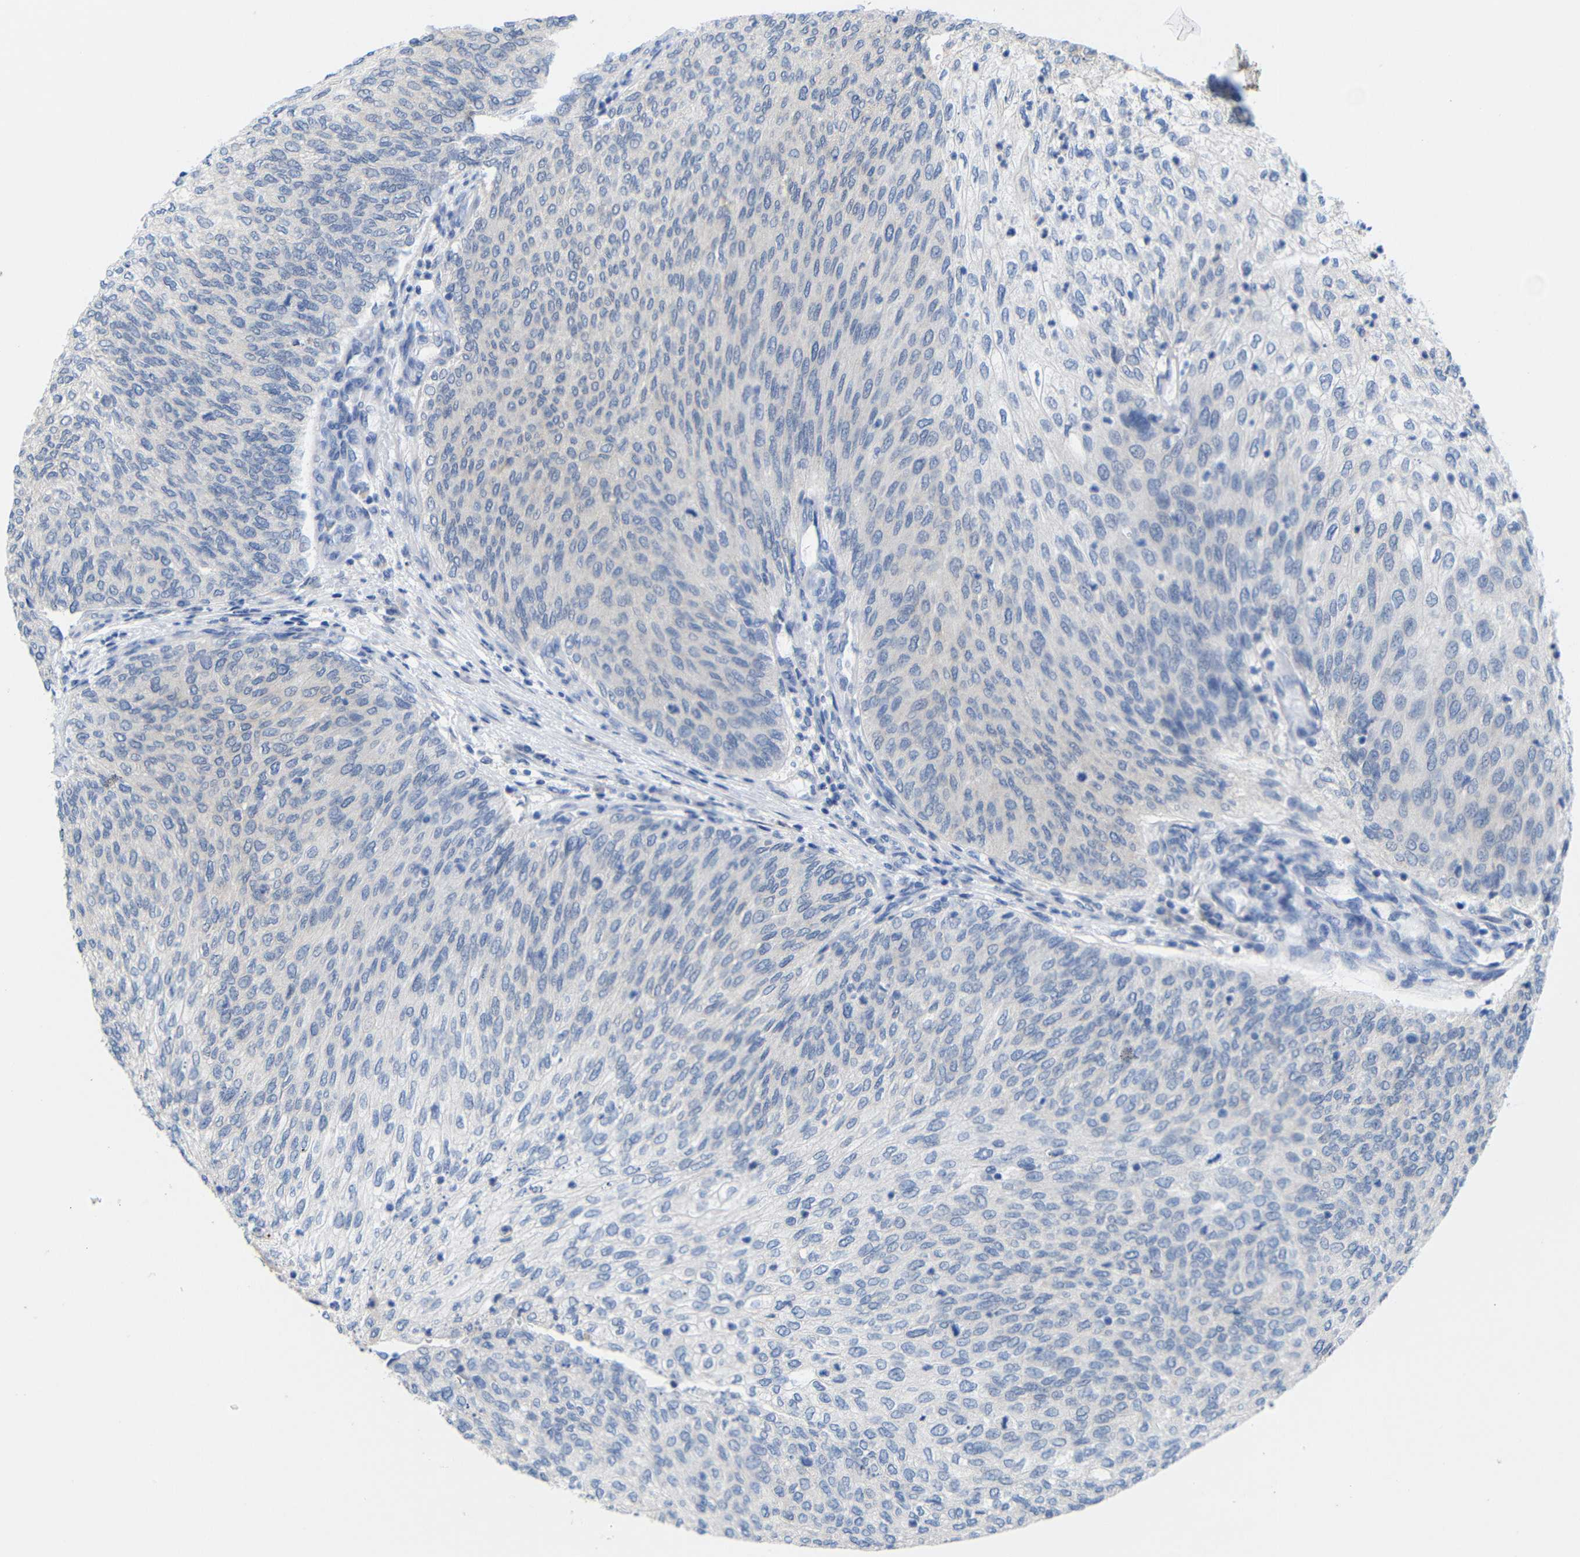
{"staining": {"intensity": "negative", "quantity": "none", "location": "none"}, "tissue": "urothelial cancer", "cell_type": "Tumor cells", "image_type": "cancer", "snomed": [{"axis": "morphology", "description": "Urothelial carcinoma, Low grade"}, {"axis": "topography", "description": "Urinary bladder"}], "caption": "An immunohistochemistry image of low-grade urothelial carcinoma is shown. There is no staining in tumor cells of low-grade urothelial carcinoma. (DAB (3,3'-diaminobenzidine) immunohistochemistry visualized using brightfield microscopy, high magnification).", "gene": "PEBP1", "patient": {"sex": "female", "age": 79}}